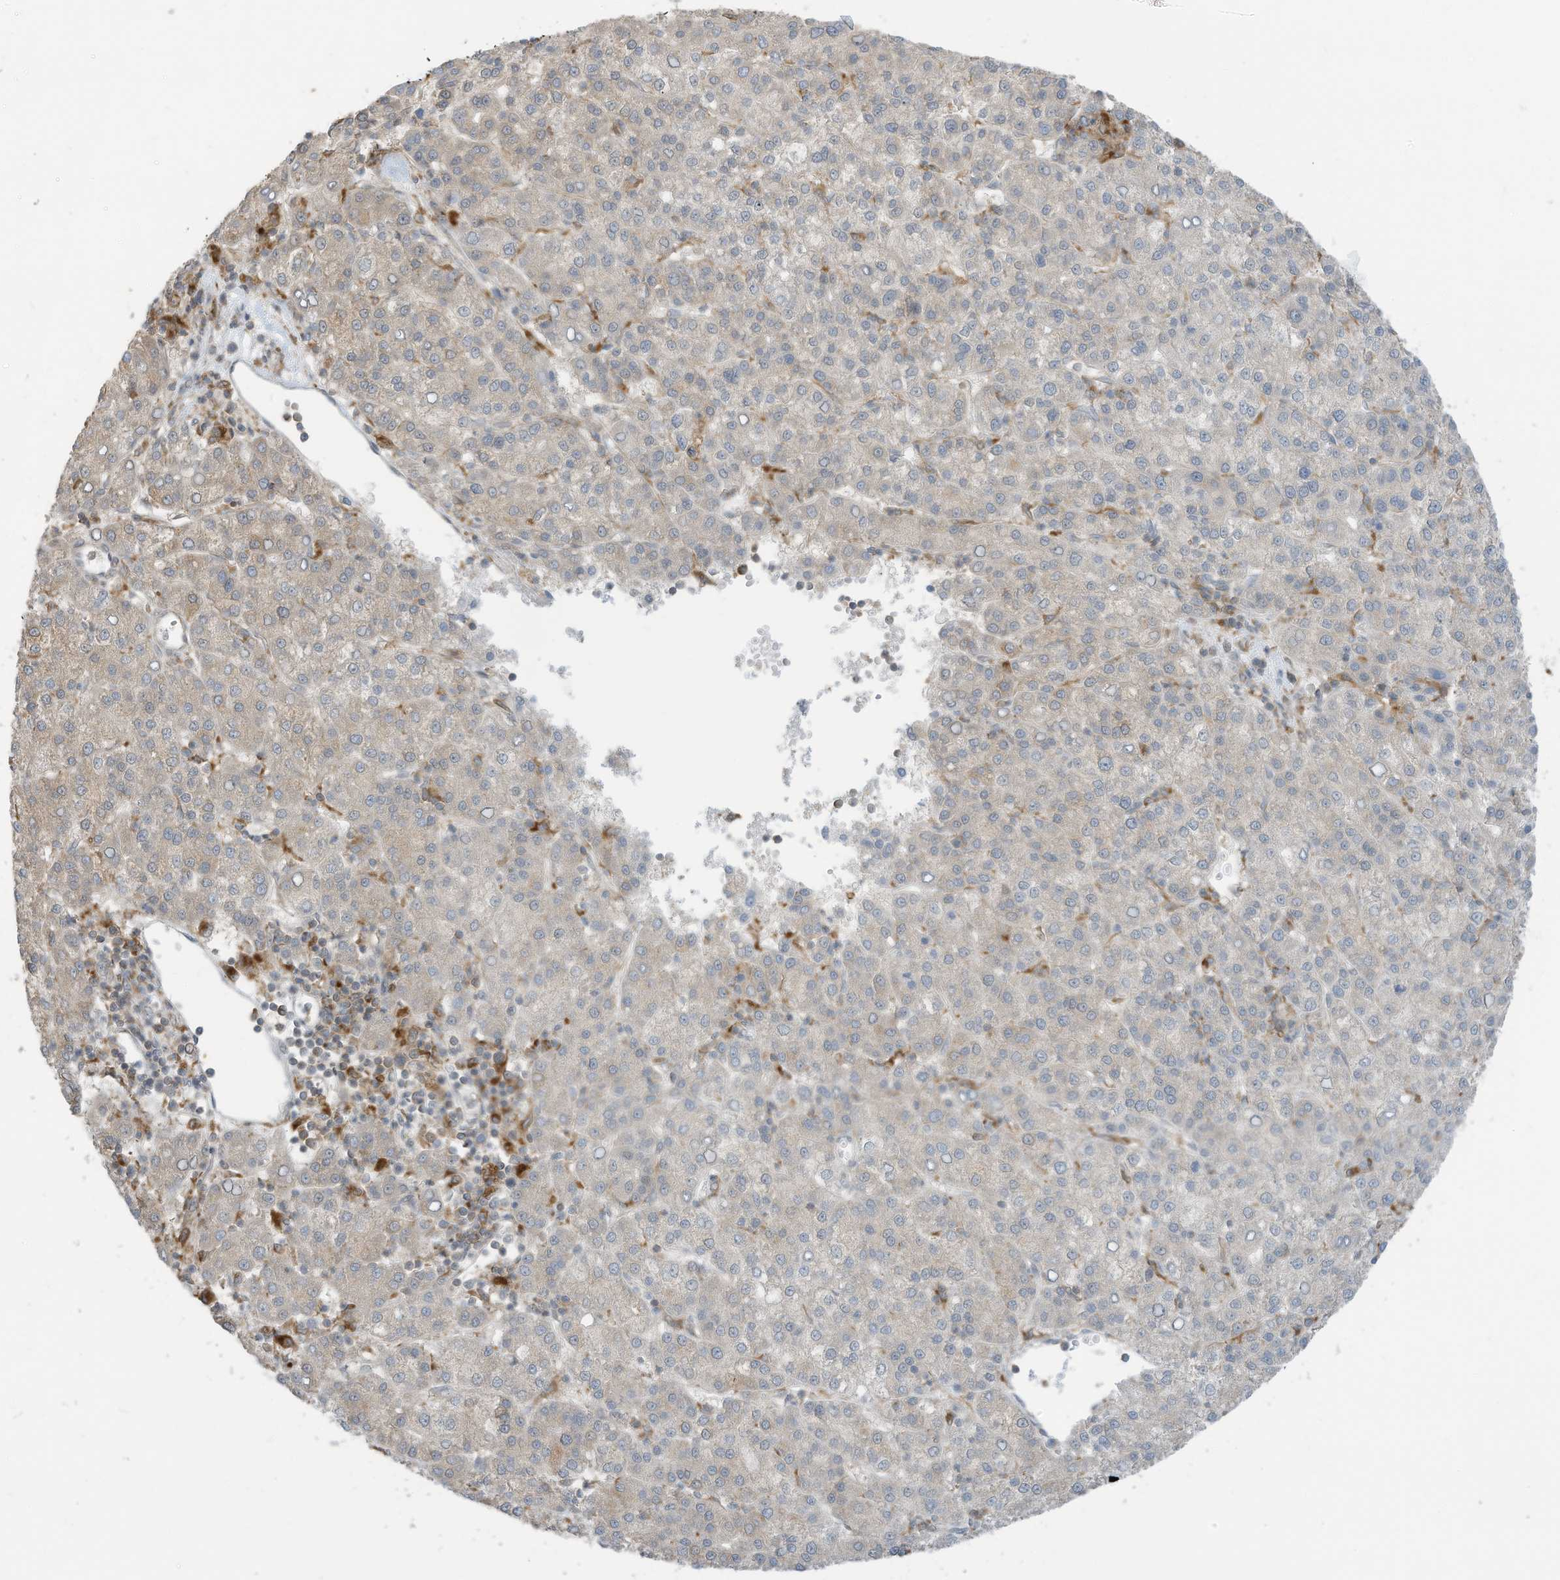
{"staining": {"intensity": "negative", "quantity": "none", "location": "none"}, "tissue": "liver cancer", "cell_type": "Tumor cells", "image_type": "cancer", "snomed": [{"axis": "morphology", "description": "Carcinoma, Hepatocellular, NOS"}, {"axis": "topography", "description": "Liver"}], "caption": "DAB (3,3'-diaminobenzidine) immunohistochemical staining of human liver cancer (hepatocellular carcinoma) demonstrates no significant staining in tumor cells.", "gene": "DZIP3", "patient": {"sex": "female", "age": 58}}